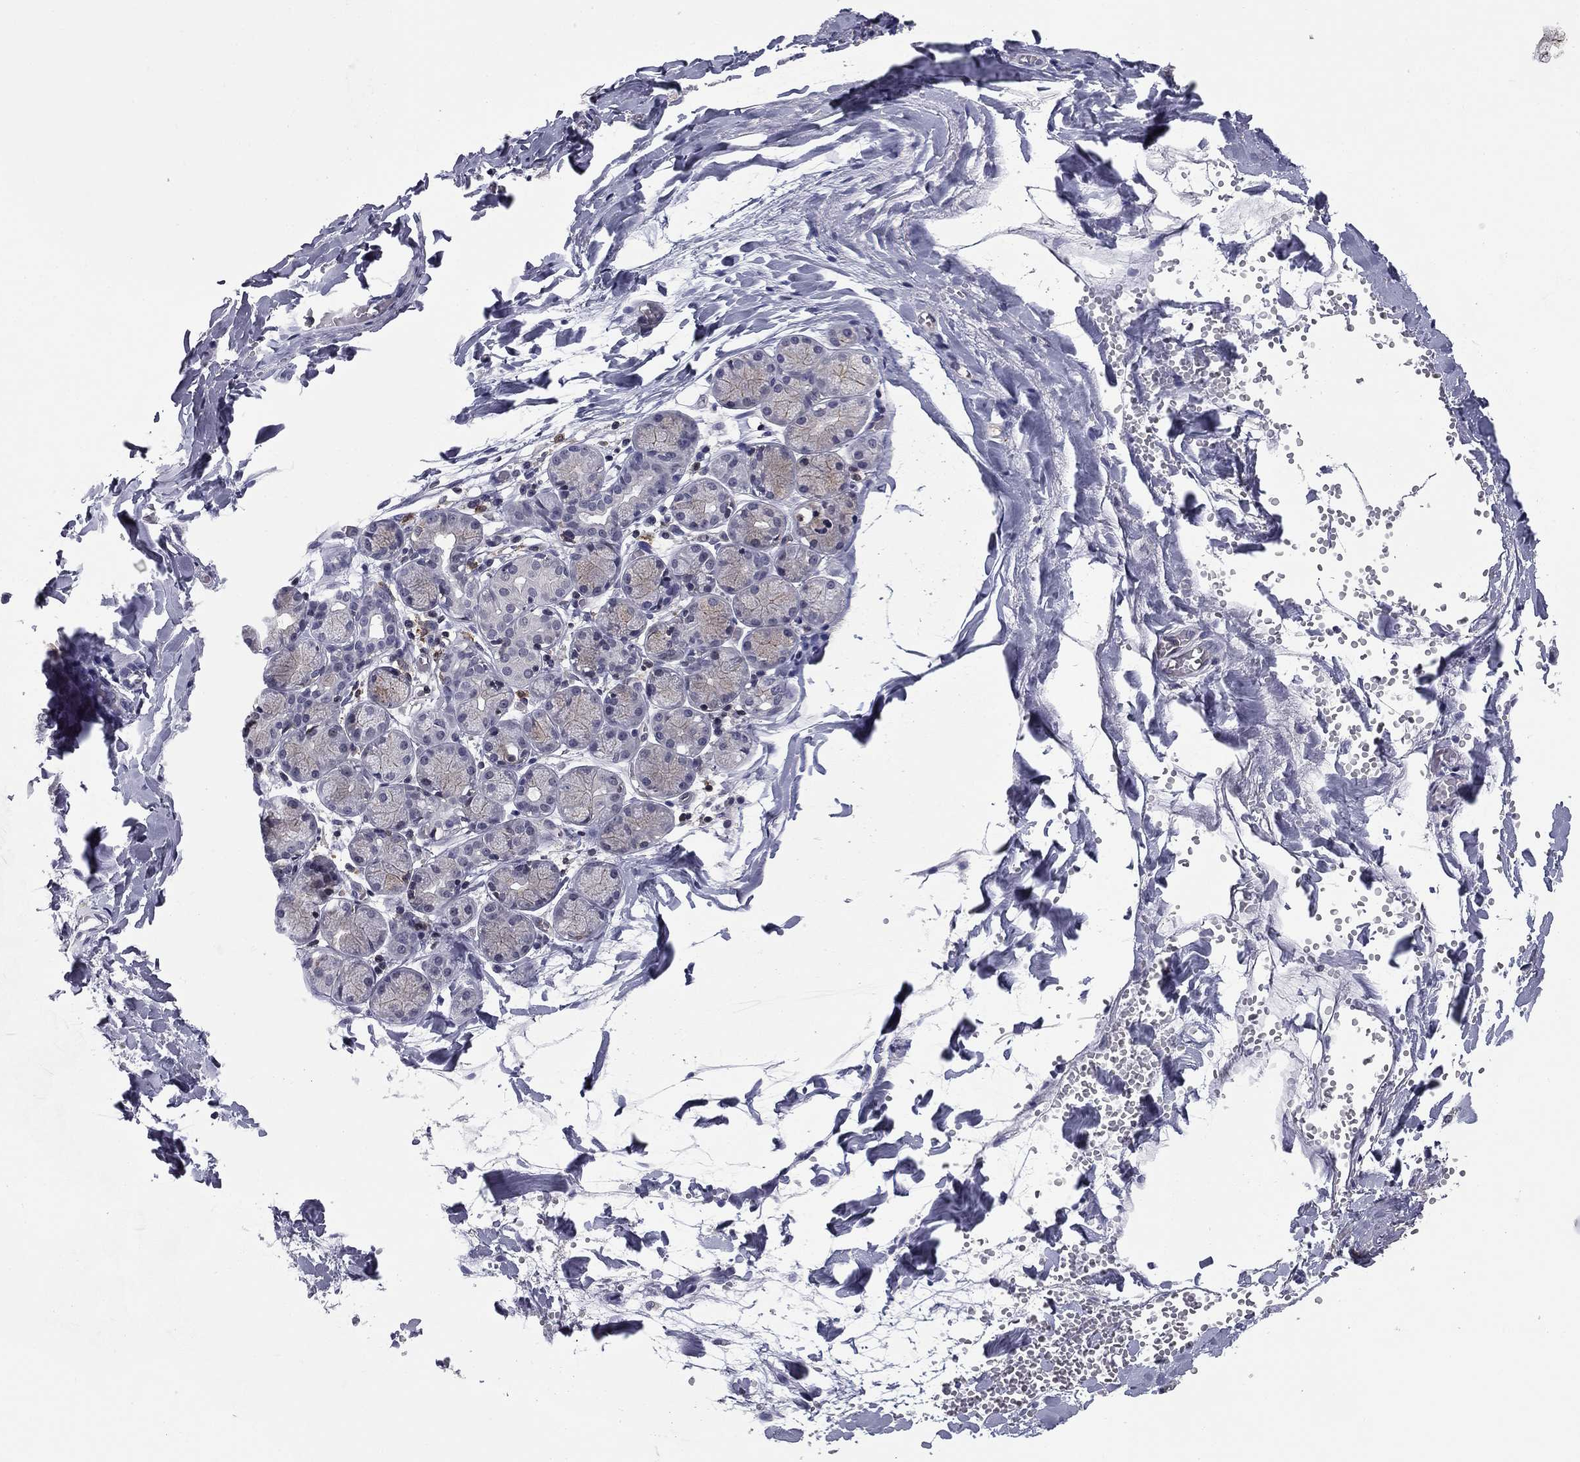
{"staining": {"intensity": "moderate", "quantity": "<25%", "location": "cytoplasmic/membranous"}, "tissue": "salivary gland", "cell_type": "Glandular cells", "image_type": "normal", "snomed": [{"axis": "morphology", "description": "Normal tissue, NOS"}, {"axis": "topography", "description": "Salivary gland"}, {"axis": "topography", "description": "Peripheral nerve tissue"}], "caption": "Immunohistochemical staining of unremarkable salivary gland shows low levels of moderate cytoplasmic/membranous positivity in approximately <25% of glandular cells. Nuclei are stained in blue.", "gene": "PLCB2", "patient": {"sex": "female", "age": 24}}